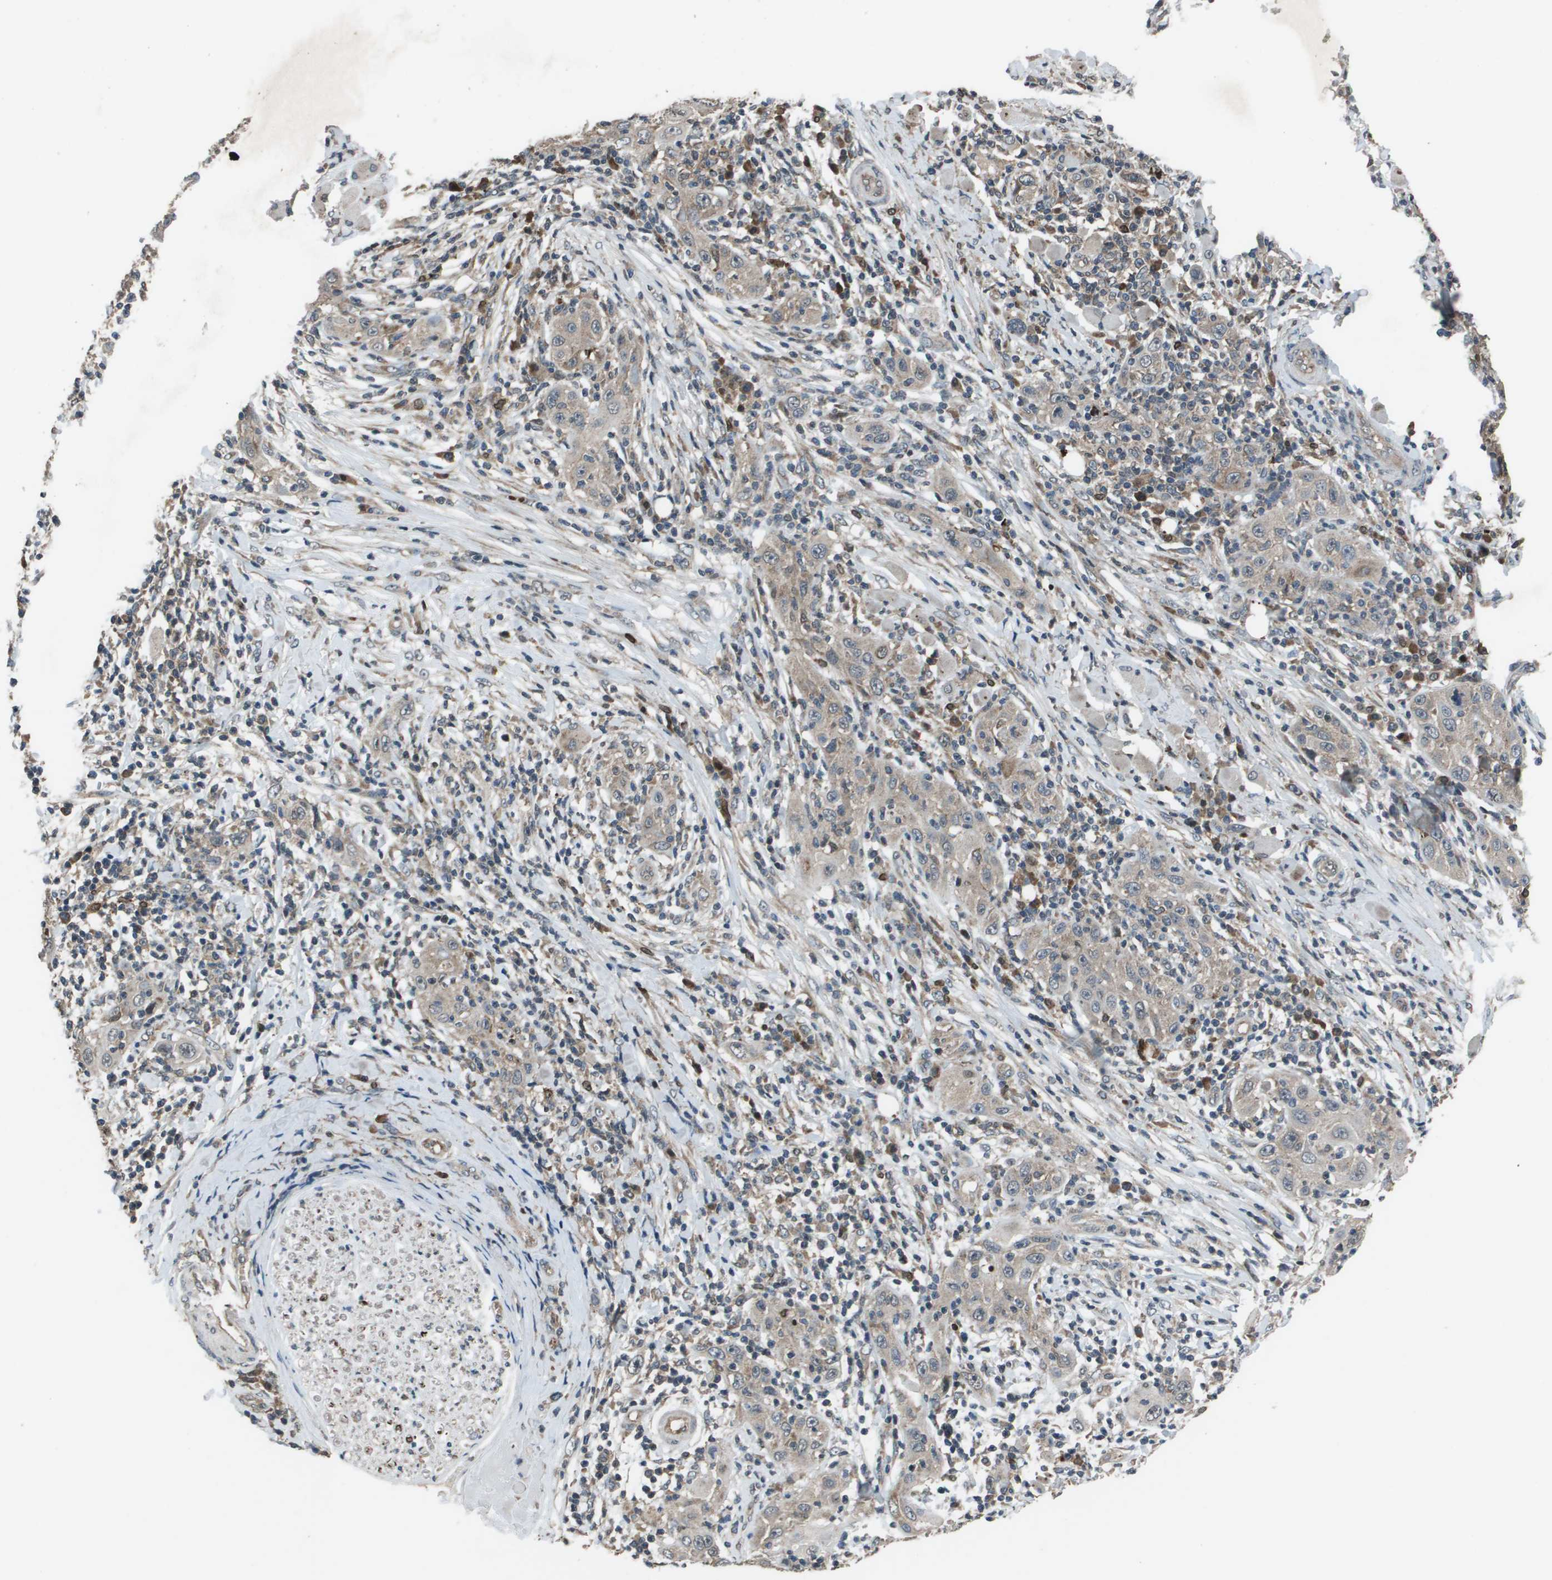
{"staining": {"intensity": "negative", "quantity": "none", "location": "none"}, "tissue": "skin cancer", "cell_type": "Tumor cells", "image_type": "cancer", "snomed": [{"axis": "morphology", "description": "Squamous cell carcinoma, NOS"}, {"axis": "topography", "description": "Skin"}], "caption": "Tumor cells are negative for protein expression in human skin cancer.", "gene": "GOSR2", "patient": {"sex": "female", "age": 88}}